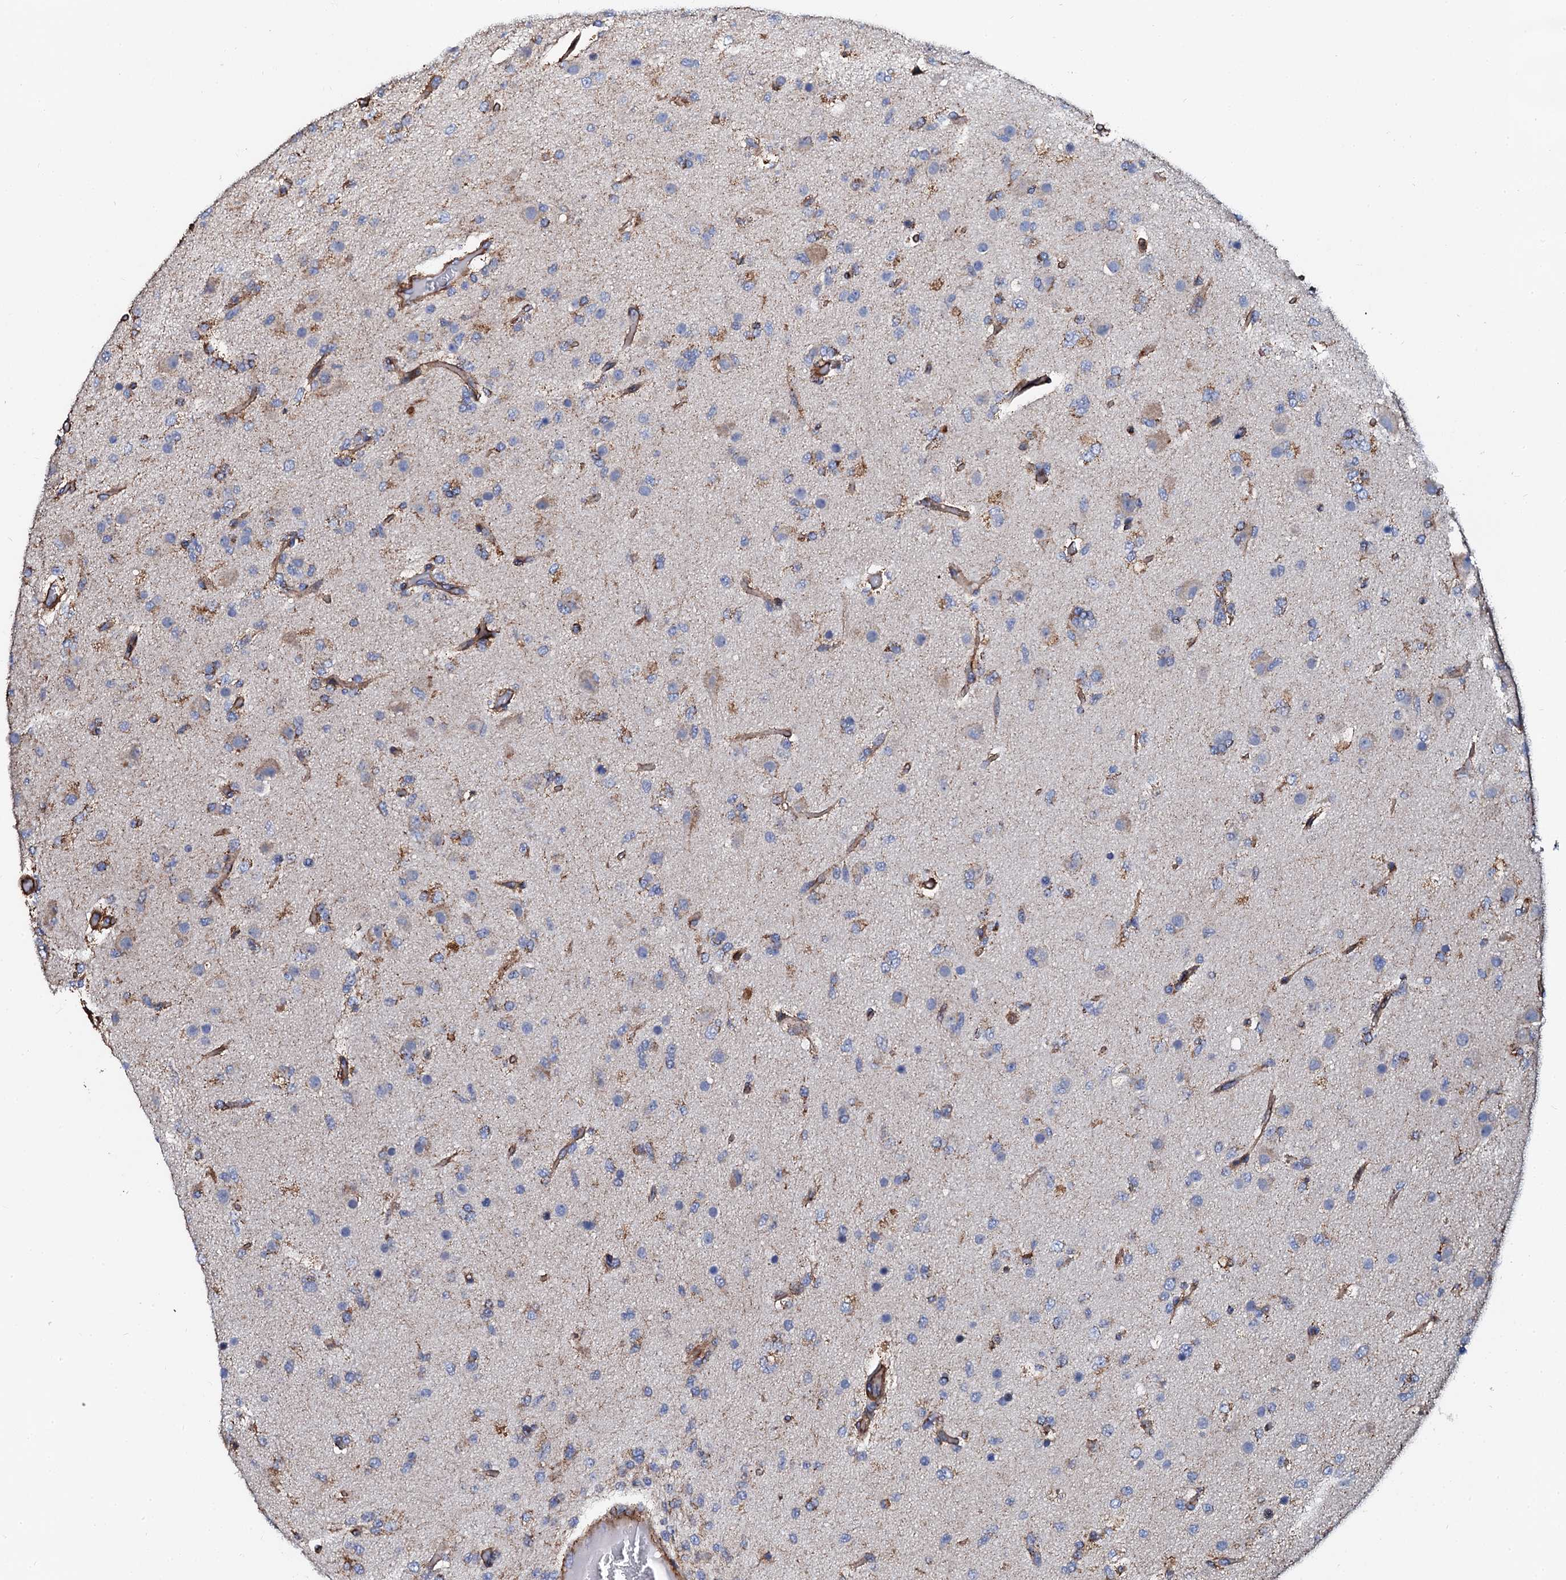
{"staining": {"intensity": "moderate", "quantity": "<25%", "location": "cytoplasmic/membranous"}, "tissue": "glioma", "cell_type": "Tumor cells", "image_type": "cancer", "snomed": [{"axis": "morphology", "description": "Glioma, malignant, High grade"}, {"axis": "topography", "description": "Brain"}], "caption": "Immunohistochemical staining of human malignant glioma (high-grade) shows low levels of moderate cytoplasmic/membranous positivity in about <25% of tumor cells.", "gene": "INTS10", "patient": {"sex": "female", "age": 74}}